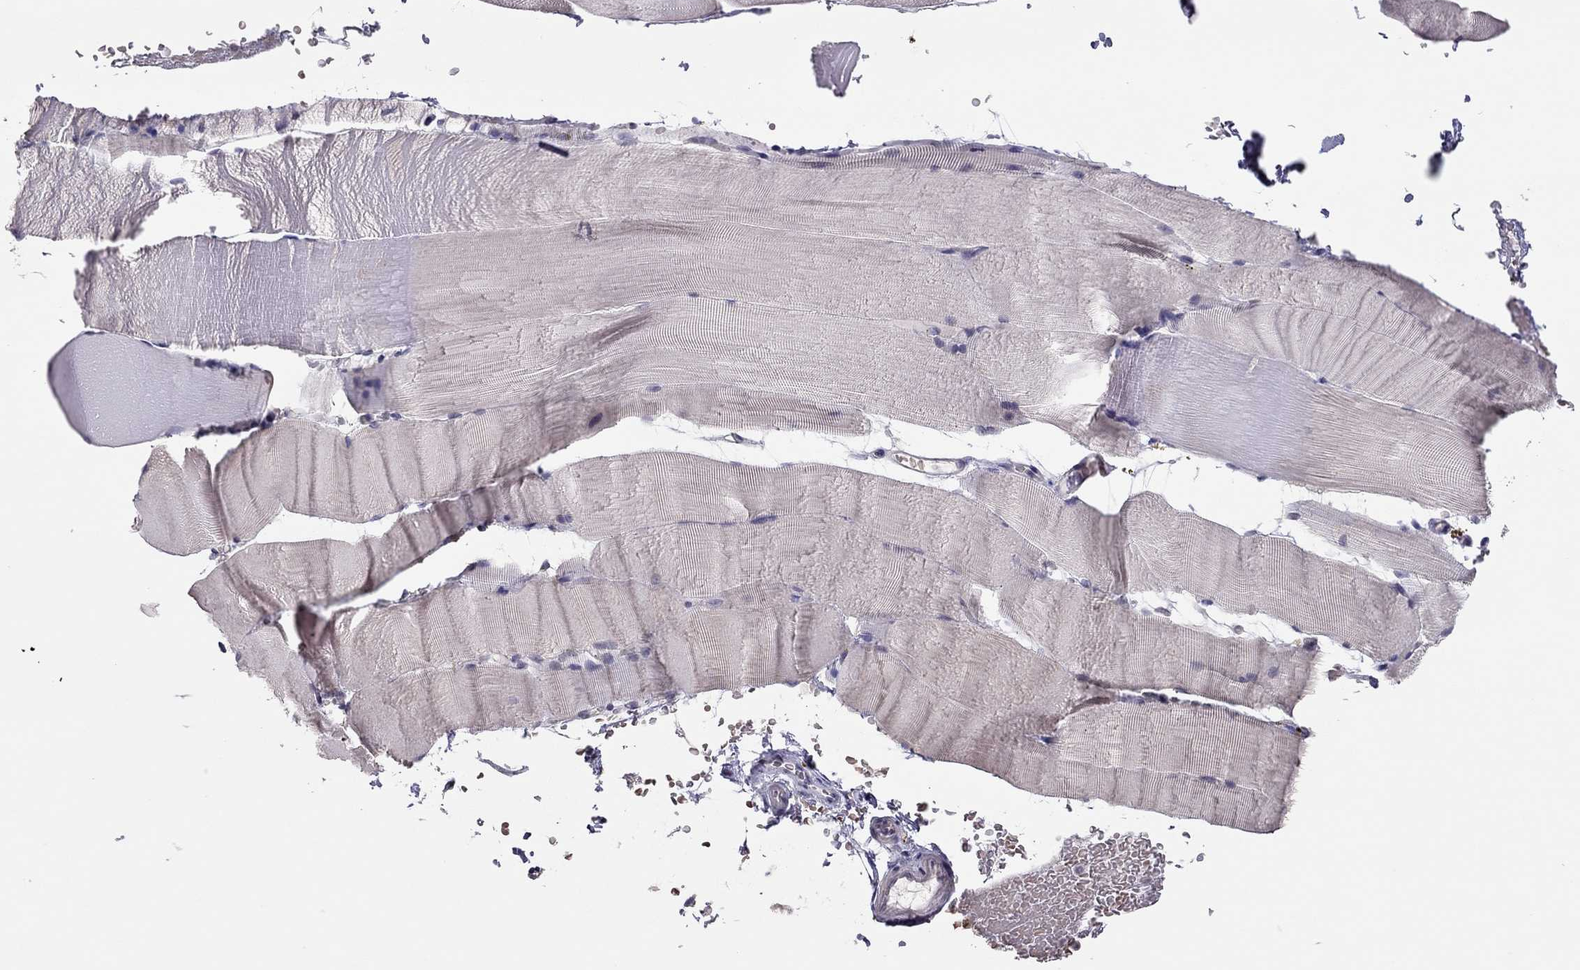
{"staining": {"intensity": "negative", "quantity": "none", "location": "none"}, "tissue": "skeletal muscle", "cell_type": "Myocytes", "image_type": "normal", "snomed": [{"axis": "morphology", "description": "Normal tissue, NOS"}, {"axis": "topography", "description": "Skeletal muscle"}], "caption": "Myocytes are negative for brown protein staining in normal skeletal muscle. (DAB immunohistochemistry, high magnification).", "gene": "TSHB", "patient": {"sex": "female", "age": 37}}